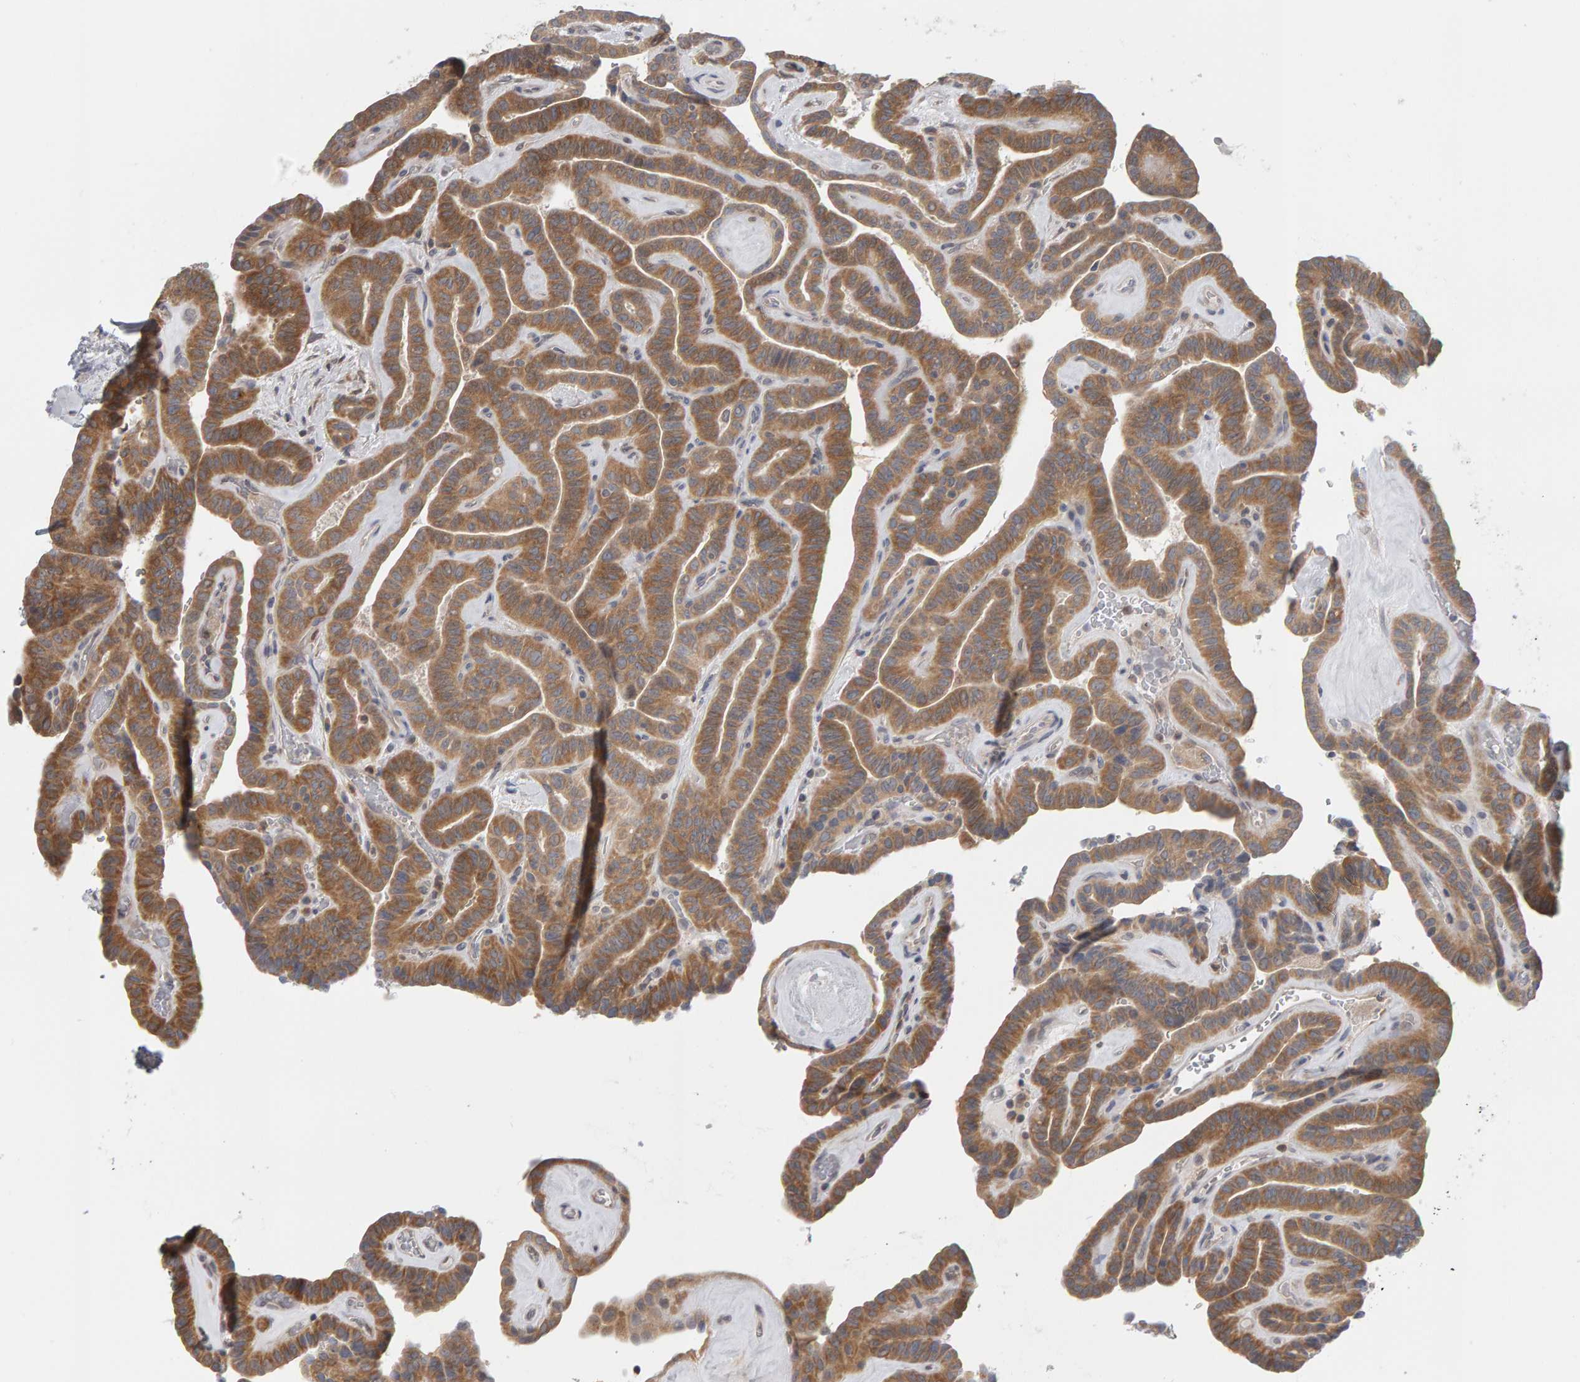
{"staining": {"intensity": "moderate", "quantity": ">75%", "location": "cytoplasmic/membranous"}, "tissue": "thyroid cancer", "cell_type": "Tumor cells", "image_type": "cancer", "snomed": [{"axis": "morphology", "description": "Papillary adenocarcinoma, NOS"}, {"axis": "topography", "description": "Thyroid gland"}], "caption": "About >75% of tumor cells in human thyroid papillary adenocarcinoma show moderate cytoplasmic/membranous protein expression as visualized by brown immunohistochemical staining.", "gene": "MSRA", "patient": {"sex": "male", "age": 77}}